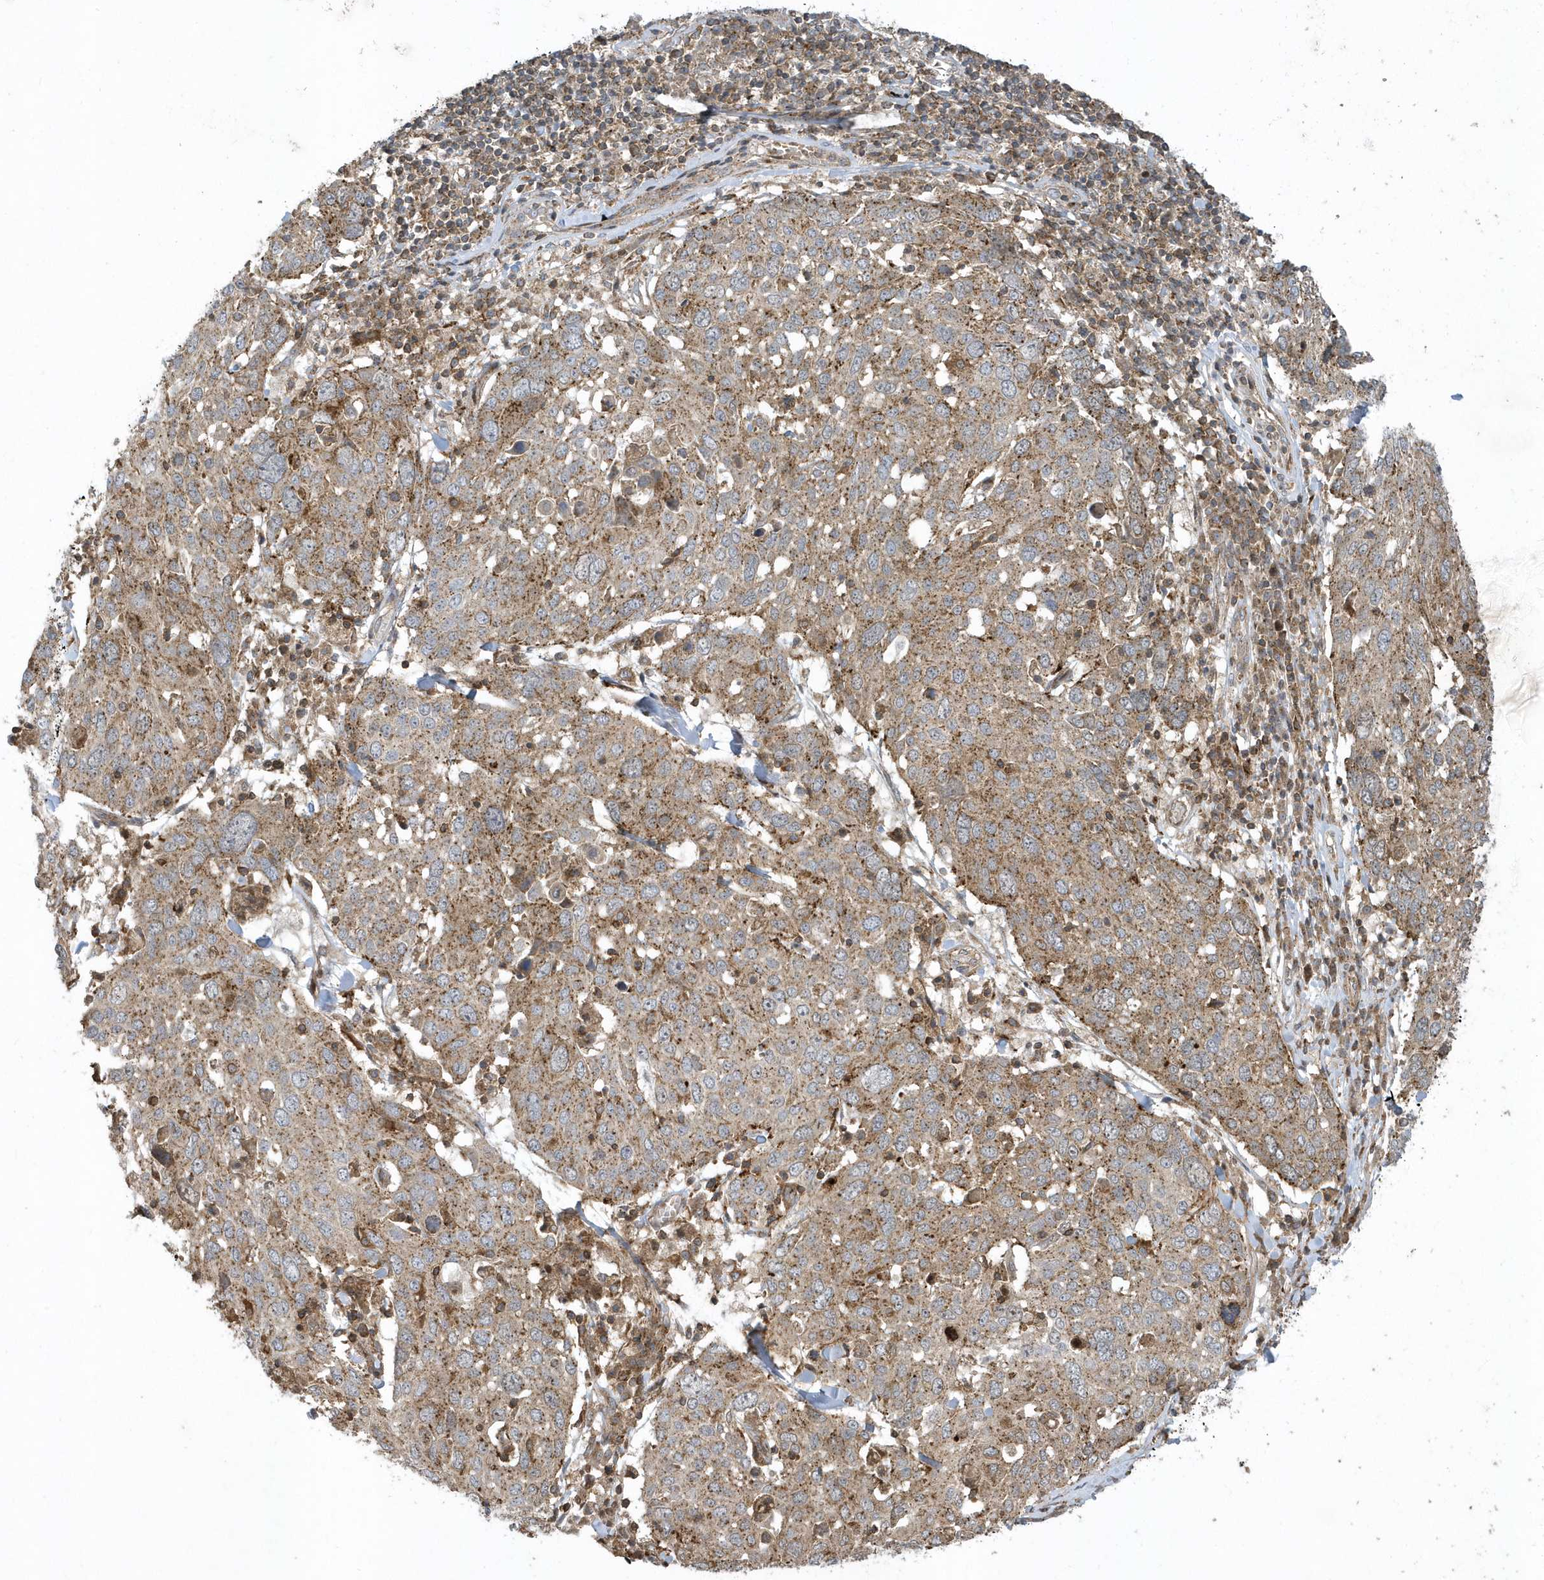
{"staining": {"intensity": "moderate", "quantity": ">75%", "location": "cytoplasmic/membranous"}, "tissue": "lung cancer", "cell_type": "Tumor cells", "image_type": "cancer", "snomed": [{"axis": "morphology", "description": "Squamous cell carcinoma, NOS"}, {"axis": "topography", "description": "Lung"}], "caption": "Immunohistochemical staining of human lung cancer reveals medium levels of moderate cytoplasmic/membranous expression in approximately >75% of tumor cells.", "gene": "STAMBP", "patient": {"sex": "male", "age": 65}}